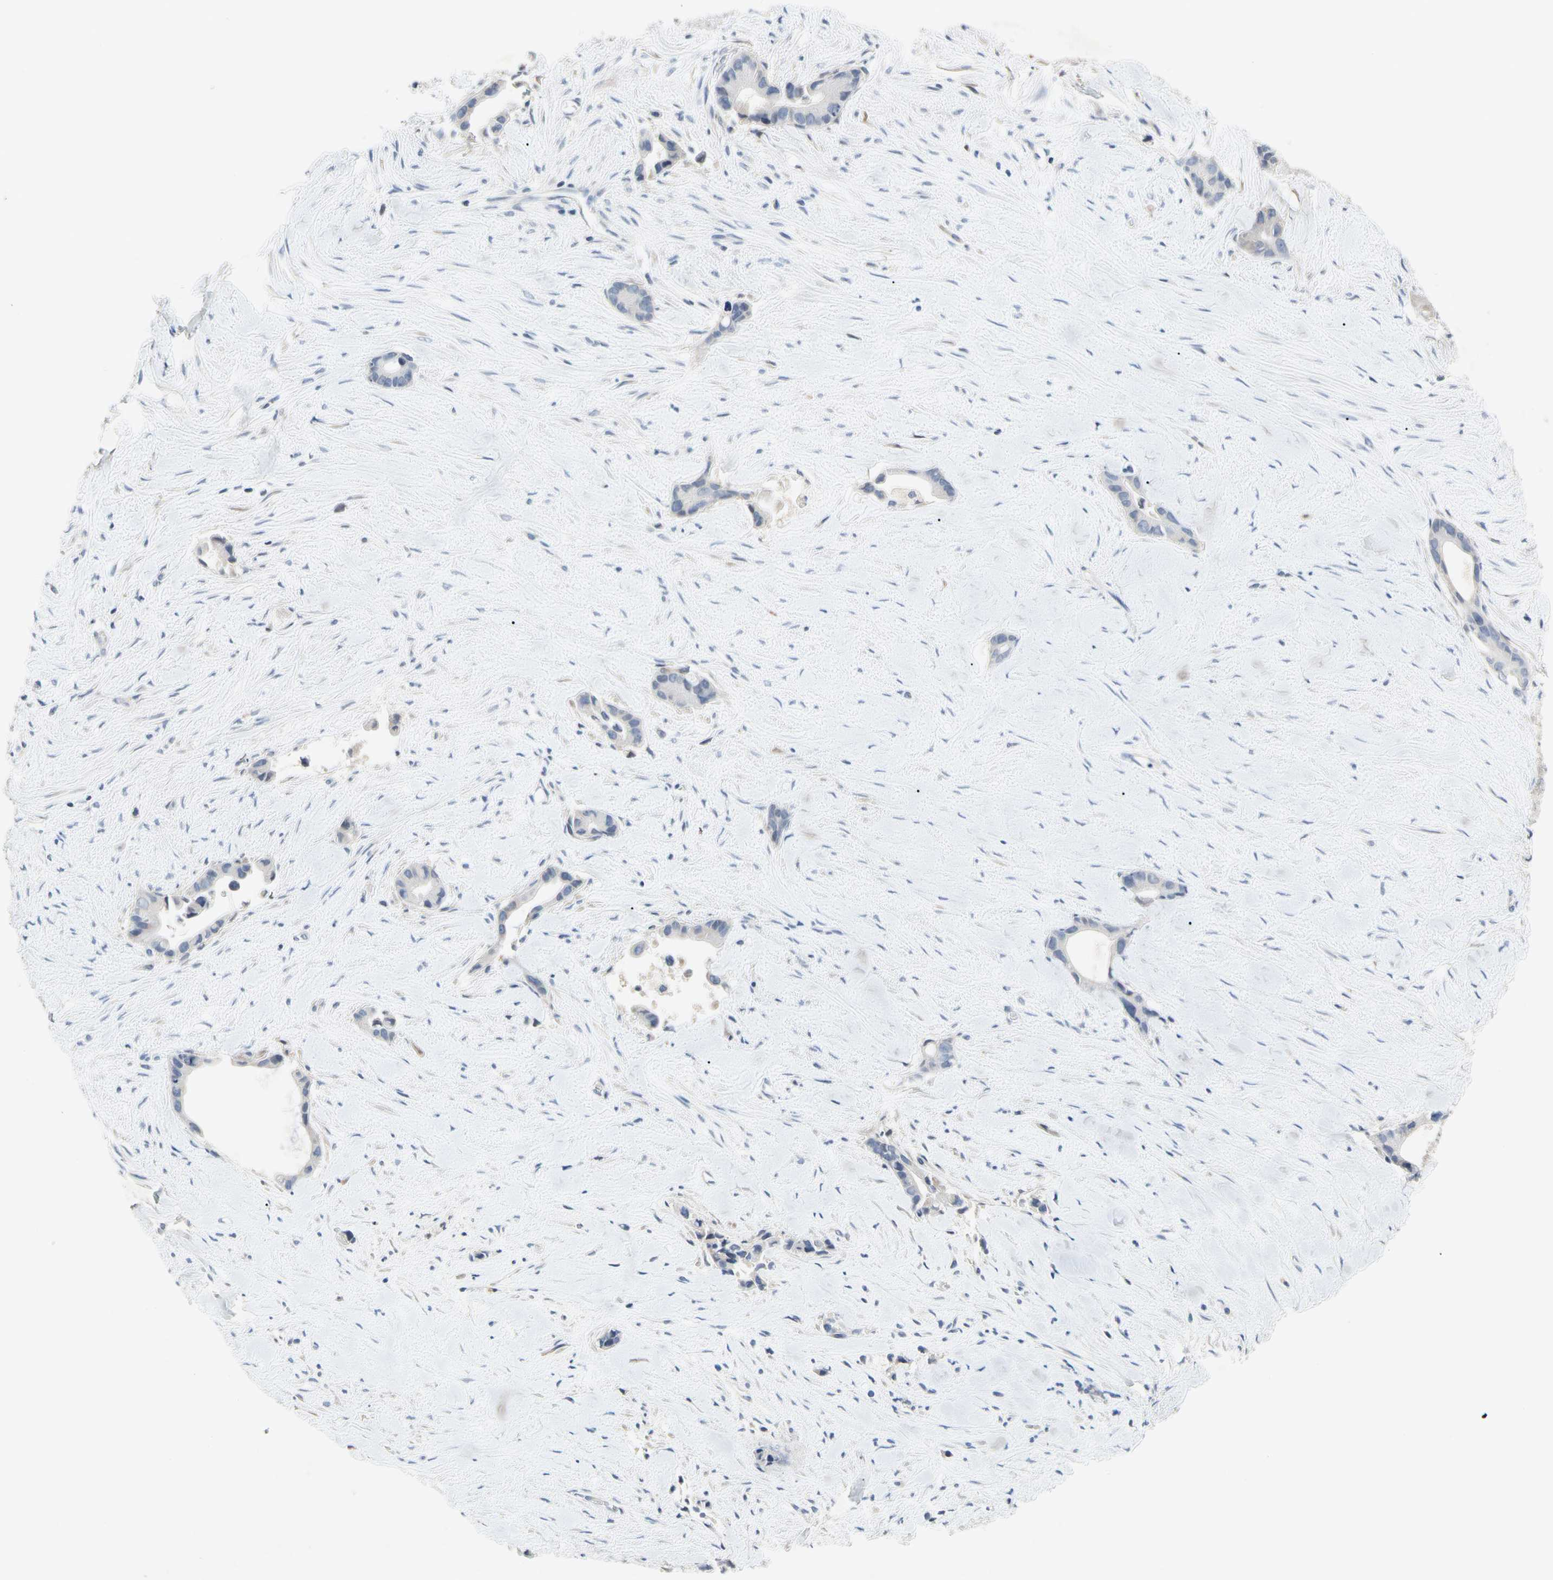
{"staining": {"intensity": "negative", "quantity": "none", "location": "none"}, "tissue": "liver cancer", "cell_type": "Tumor cells", "image_type": "cancer", "snomed": [{"axis": "morphology", "description": "Cholangiocarcinoma"}, {"axis": "topography", "description": "Liver"}], "caption": "Immunohistochemistry (IHC) histopathology image of liver cancer stained for a protein (brown), which shows no expression in tumor cells. (DAB (3,3'-diaminobenzidine) IHC with hematoxylin counter stain).", "gene": "GAS6", "patient": {"sex": "female", "age": 55}}